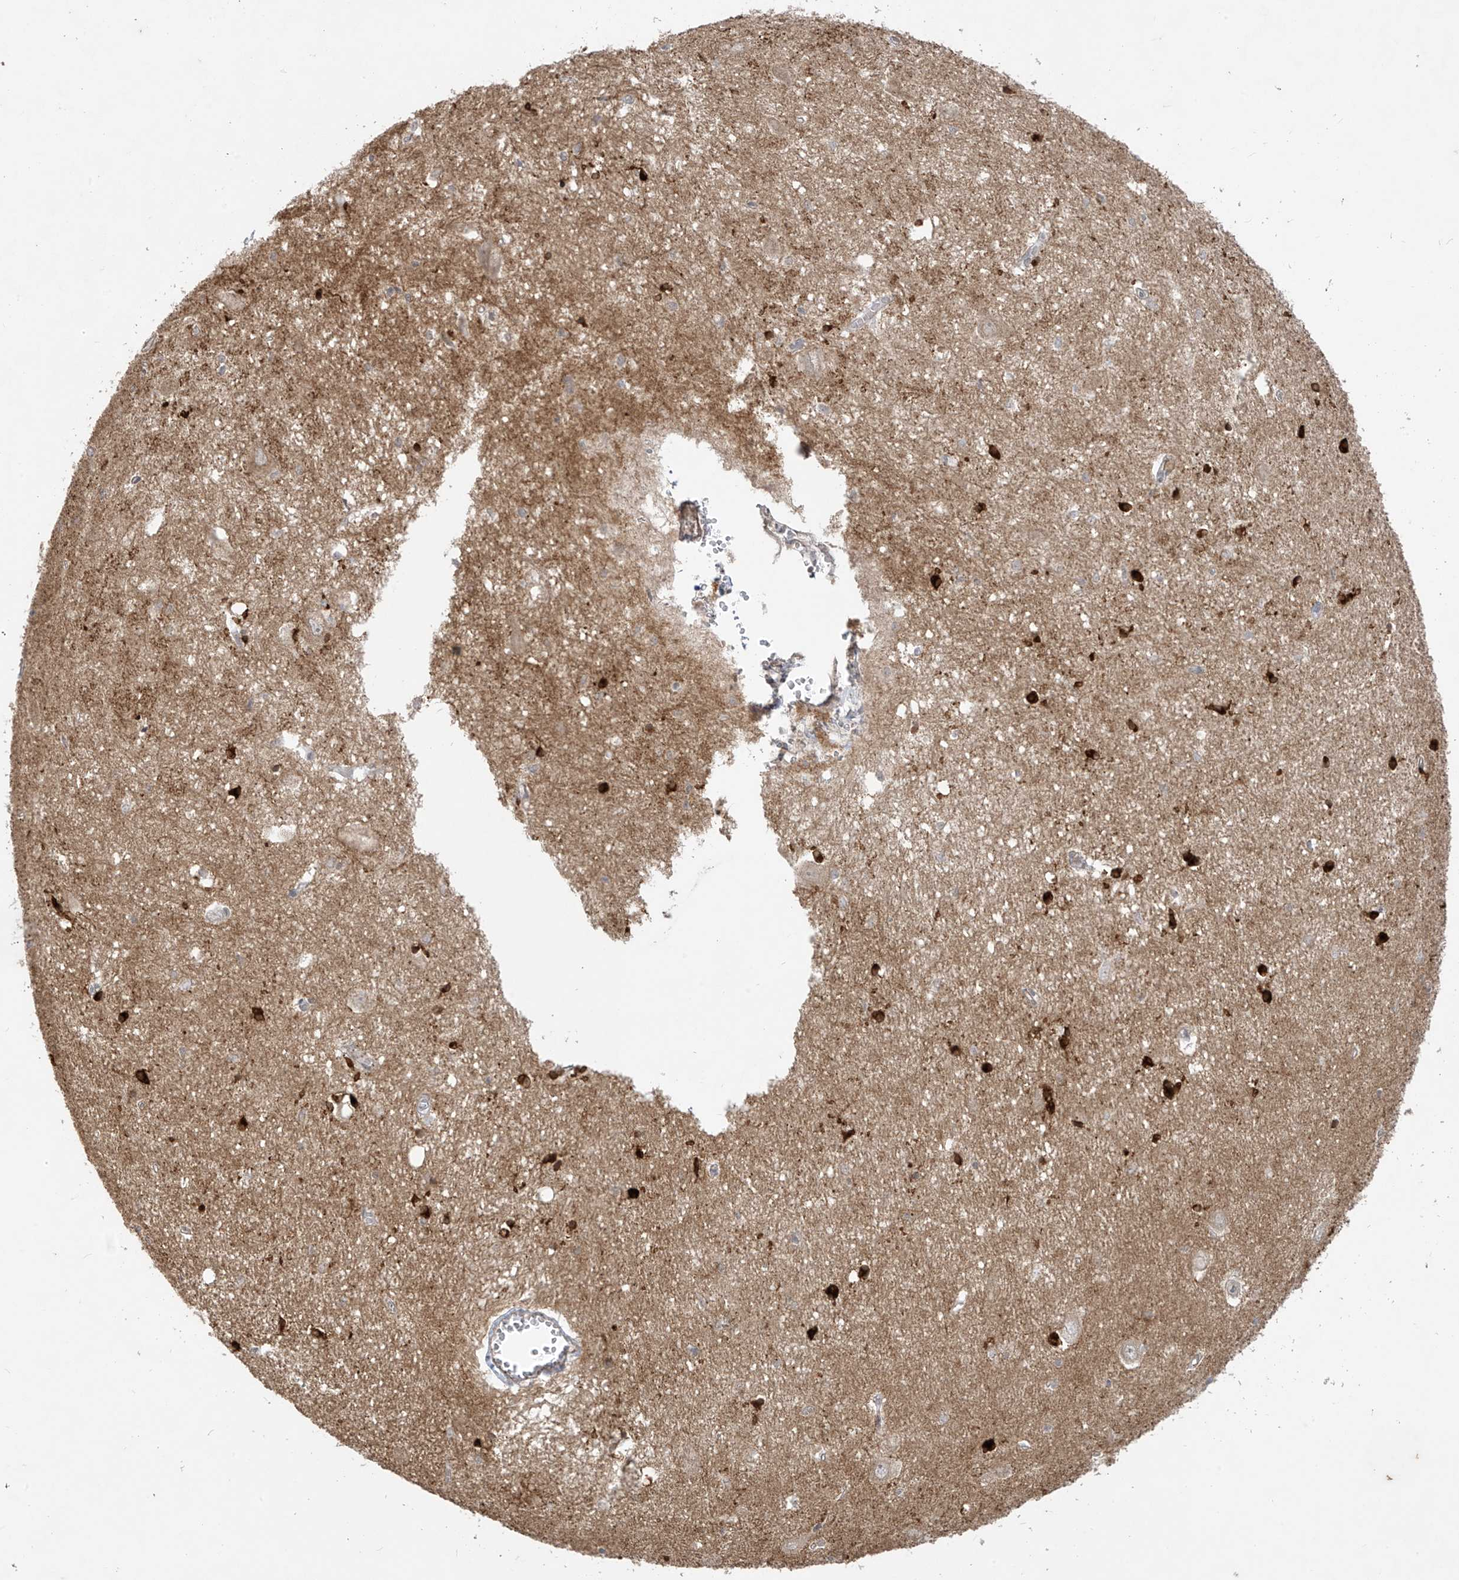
{"staining": {"intensity": "strong", "quantity": "<25%", "location": "cytoplasmic/membranous"}, "tissue": "hippocampus", "cell_type": "Glial cells", "image_type": "normal", "snomed": [{"axis": "morphology", "description": "Normal tissue, NOS"}, {"axis": "topography", "description": "Hippocampus"}], "caption": "The micrograph shows immunohistochemical staining of normal hippocampus. There is strong cytoplasmic/membranous staining is appreciated in about <25% of glial cells. (Brightfield microscopy of DAB IHC at high magnification).", "gene": "DGKQ", "patient": {"sex": "female", "age": 64}}